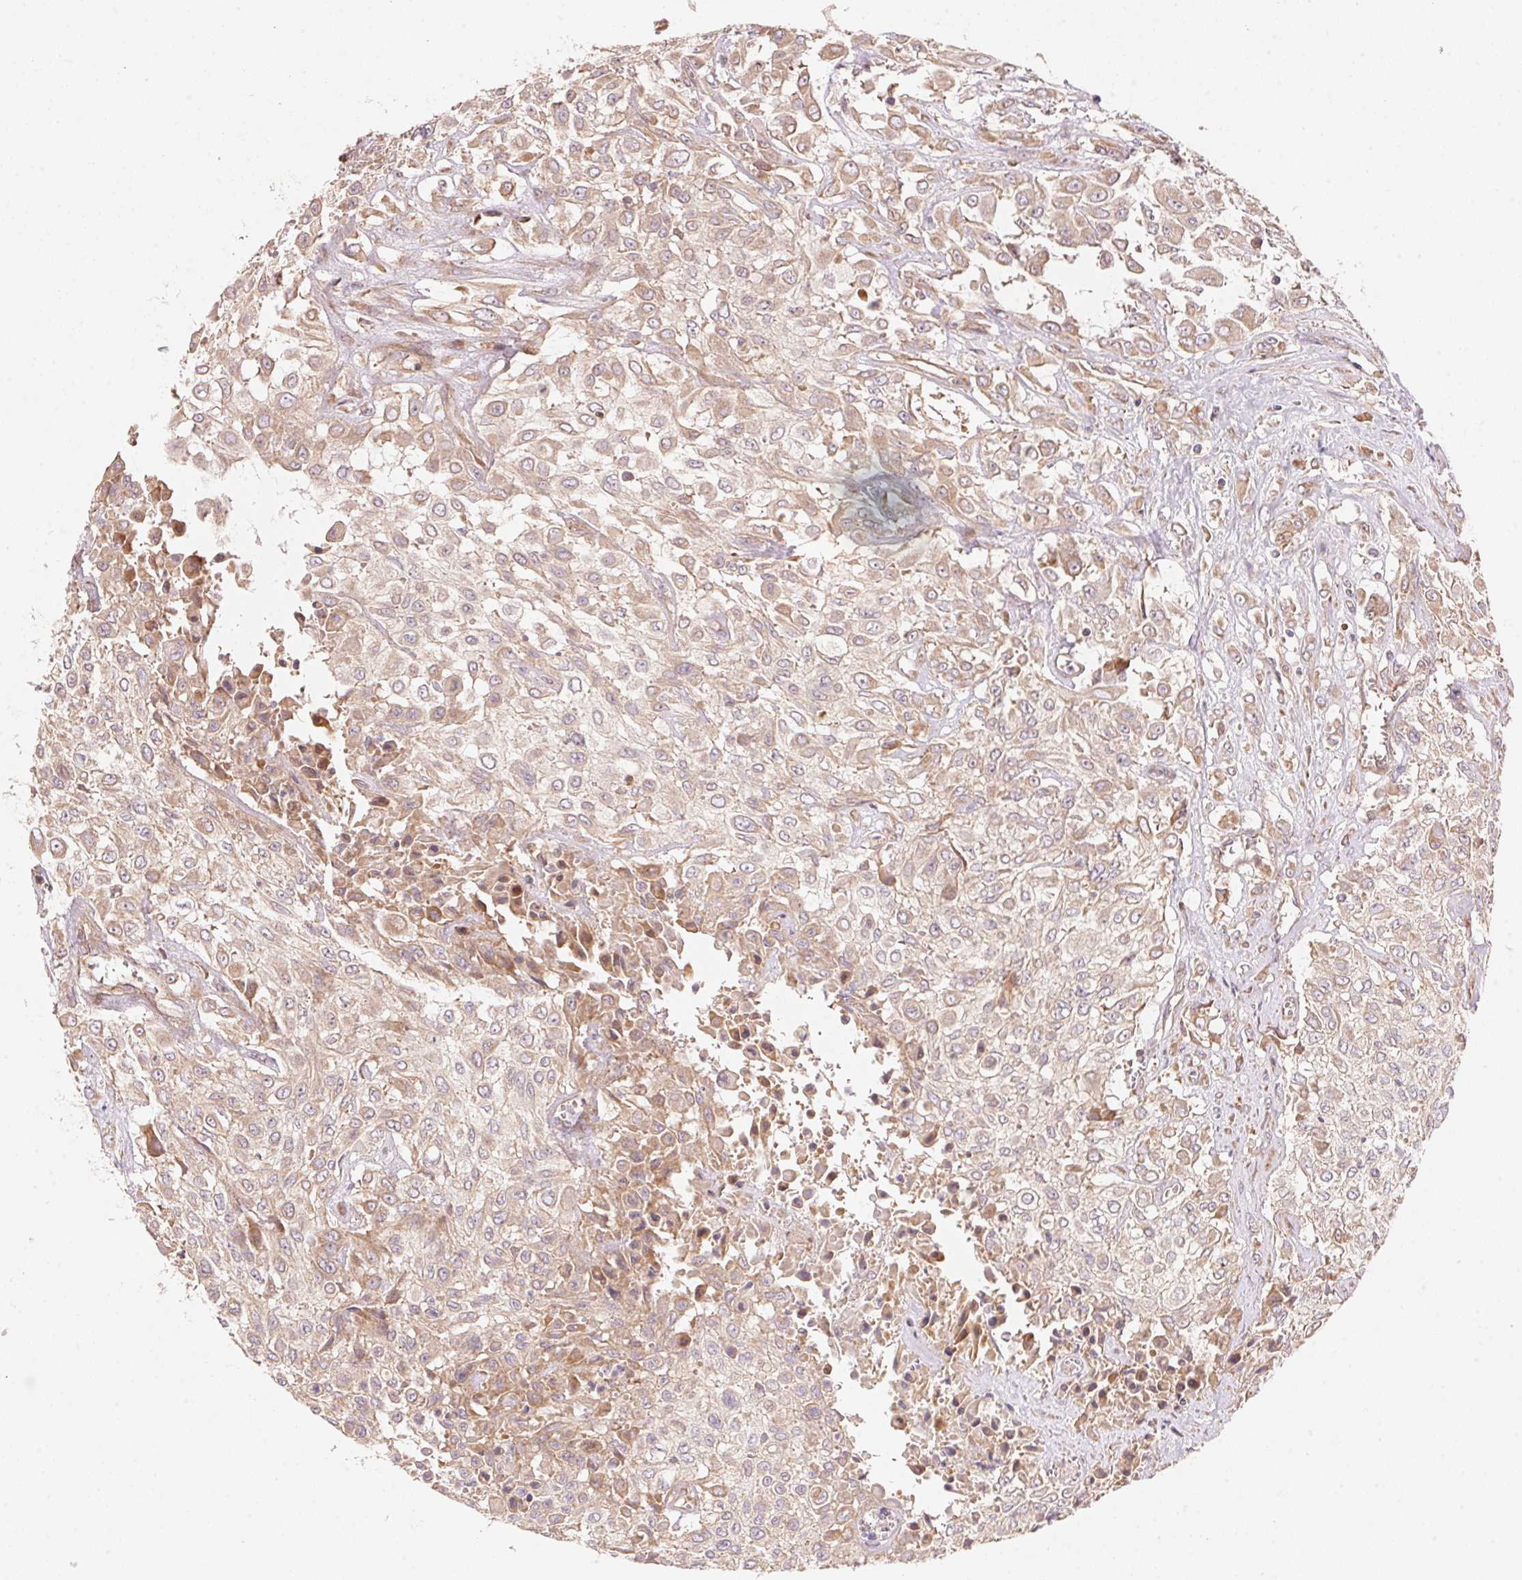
{"staining": {"intensity": "weak", "quantity": ">75%", "location": "cytoplasmic/membranous"}, "tissue": "urothelial cancer", "cell_type": "Tumor cells", "image_type": "cancer", "snomed": [{"axis": "morphology", "description": "Urothelial carcinoma, High grade"}, {"axis": "topography", "description": "Urinary bladder"}], "caption": "High-power microscopy captured an IHC photomicrograph of high-grade urothelial carcinoma, revealing weak cytoplasmic/membranous positivity in approximately >75% of tumor cells.", "gene": "TNIP2", "patient": {"sex": "male", "age": 57}}